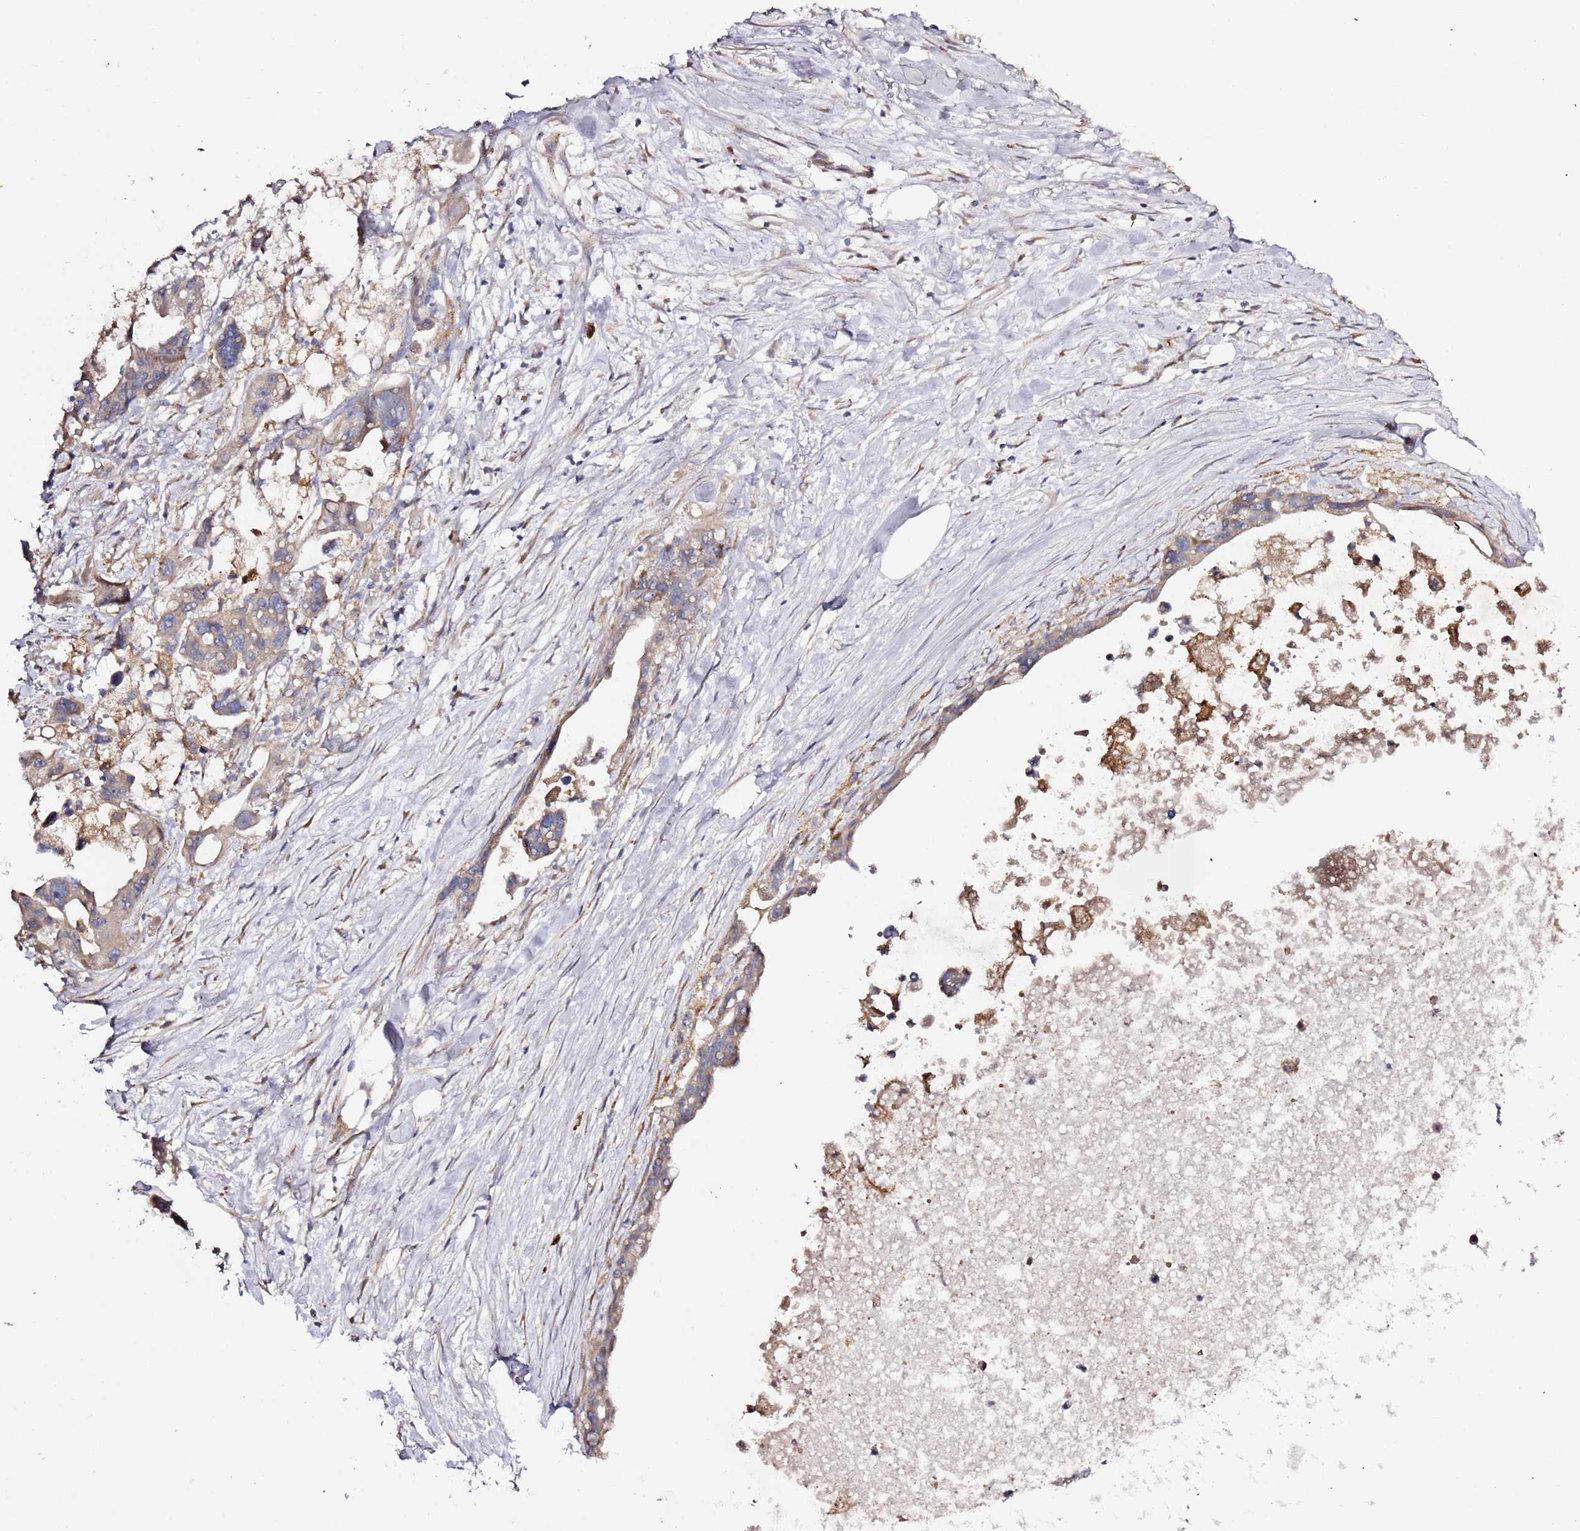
{"staining": {"intensity": "weak", "quantity": "25%-75%", "location": "cytoplasmic/membranous"}, "tissue": "pancreatic cancer", "cell_type": "Tumor cells", "image_type": "cancer", "snomed": [{"axis": "morphology", "description": "Adenocarcinoma, NOS"}, {"axis": "topography", "description": "Pancreas"}], "caption": "Adenocarcinoma (pancreatic) stained with a brown dye displays weak cytoplasmic/membranous positive staining in approximately 25%-75% of tumor cells.", "gene": "HSD17B7", "patient": {"sex": "female", "age": 83}}